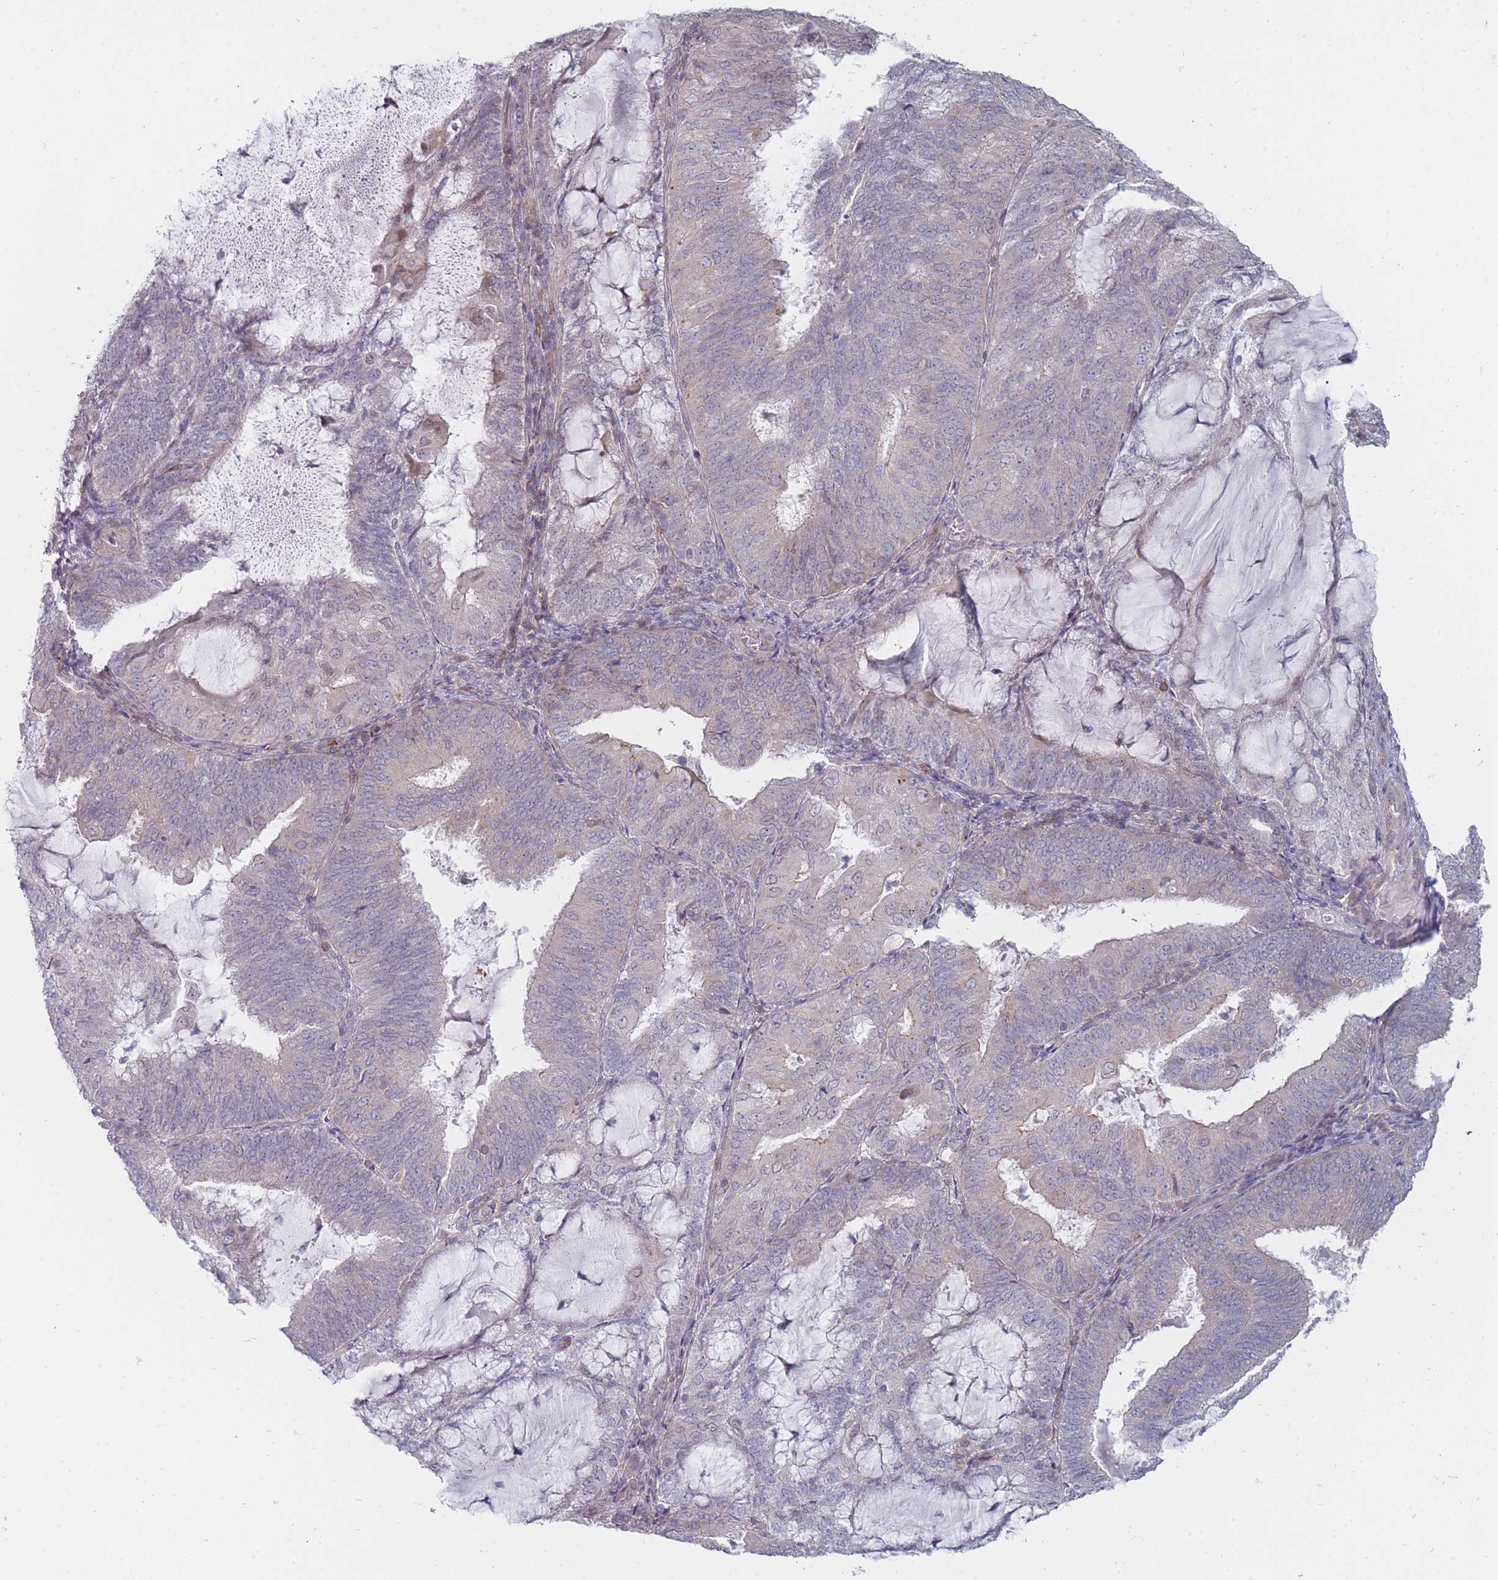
{"staining": {"intensity": "negative", "quantity": "none", "location": "none"}, "tissue": "endometrial cancer", "cell_type": "Tumor cells", "image_type": "cancer", "snomed": [{"axis": "morphology", "description": "Adenocarcinoma, NOS"}, {"axis": "topography", "description": "Endometrium"}], "caption": "DAB (3,3'-diaminobenzidine) immunohistochemical staining of human endometrial cancer demonstrates no significant expression in tumor cells.", "gene": "PCDH12", "patient": {"sex": "female", "age": 81}}